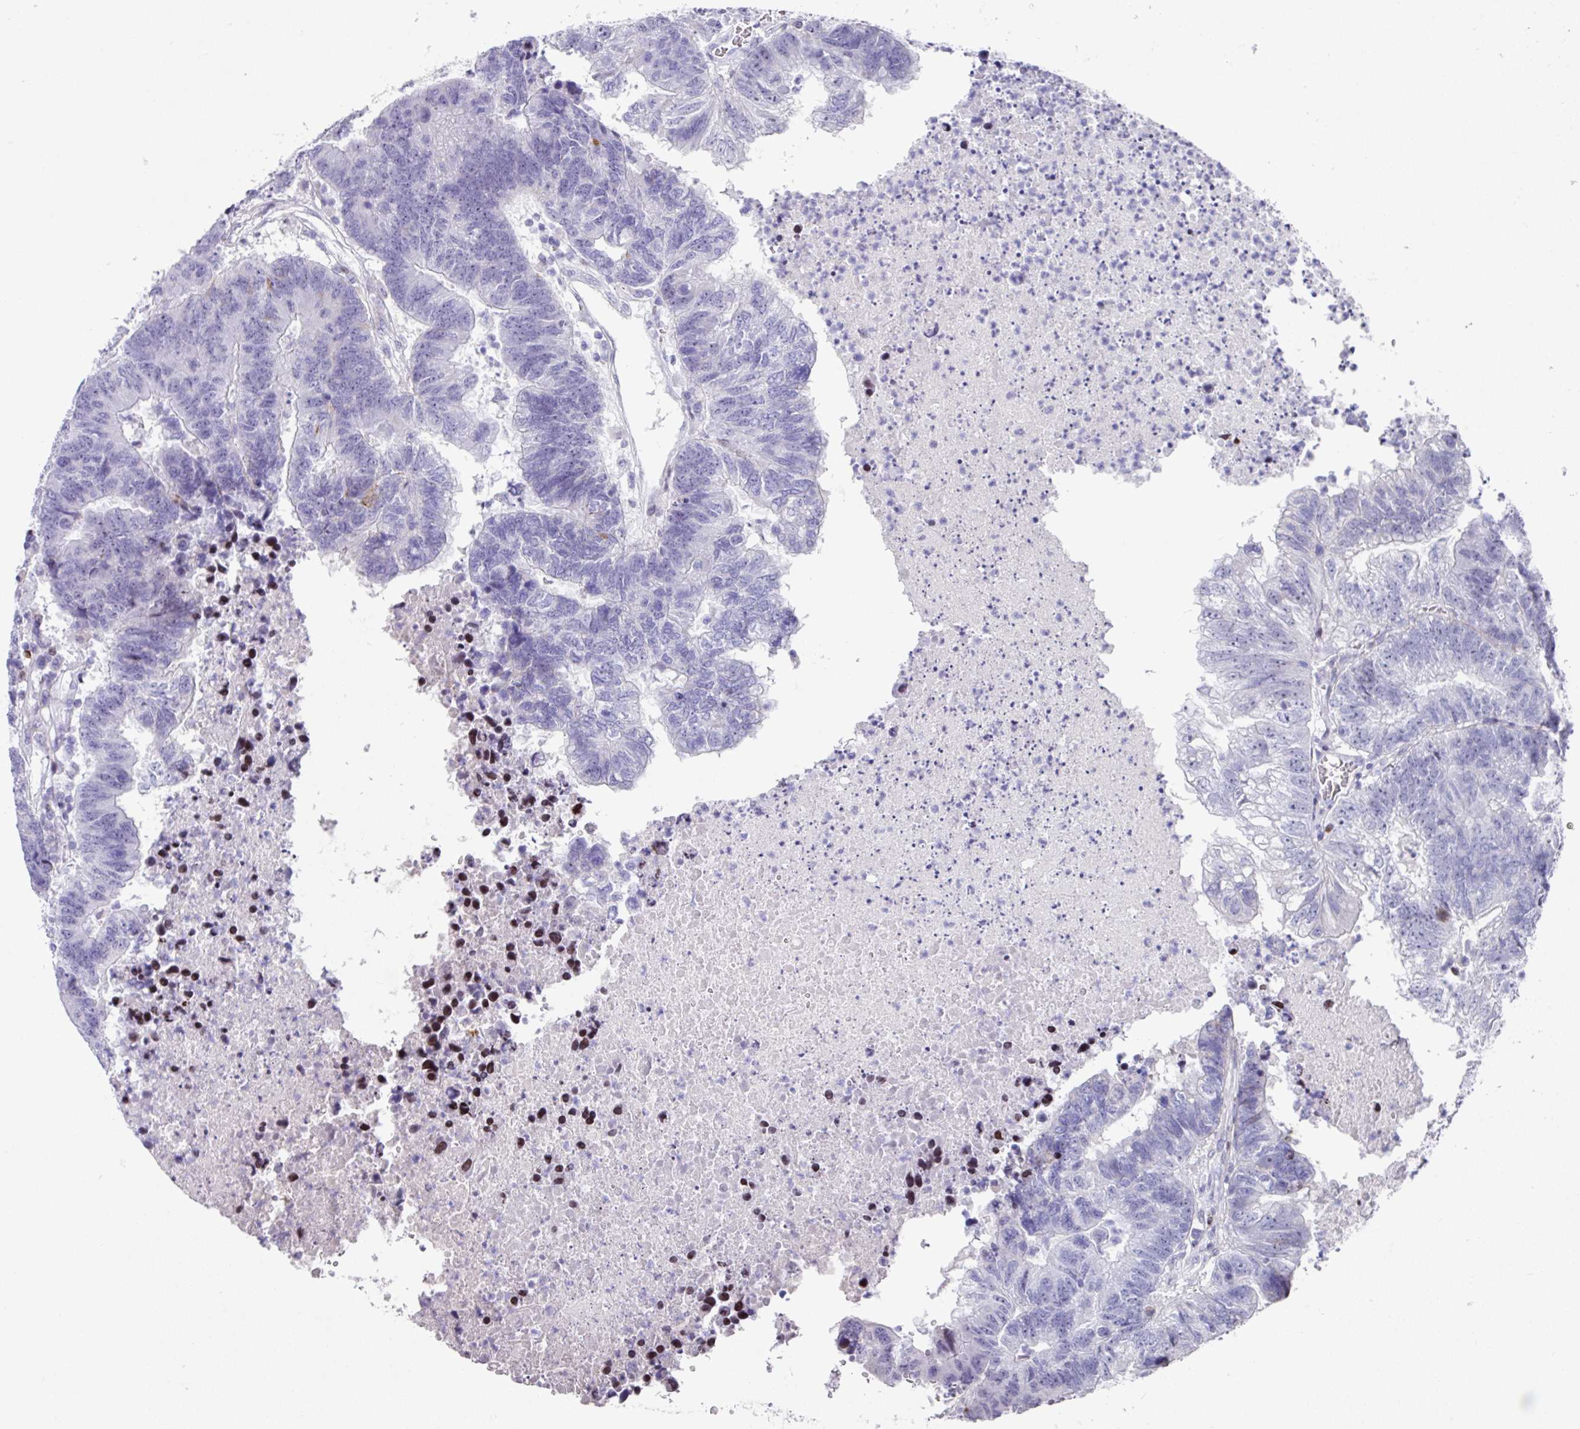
{"staining": {"intensity": "negative", "quantity": "none", "location": "none"}, "tissue": "colorectal cancer", "cell_type": "Tumor cells", "image_type": "cancer", "snomed": [{"axis": "morphology", "description": "Adenocarcinoma, NOS"}, {"axis": "topography", "description": "Colon"}], "caption": "This is an immunohistochemistry (IHC) photomicrograph of human colorectal adenocarcinoma. There is no expression in tumor cells.", "gene": "TCF3", "patient": {"sex": "female", "age": 48}}